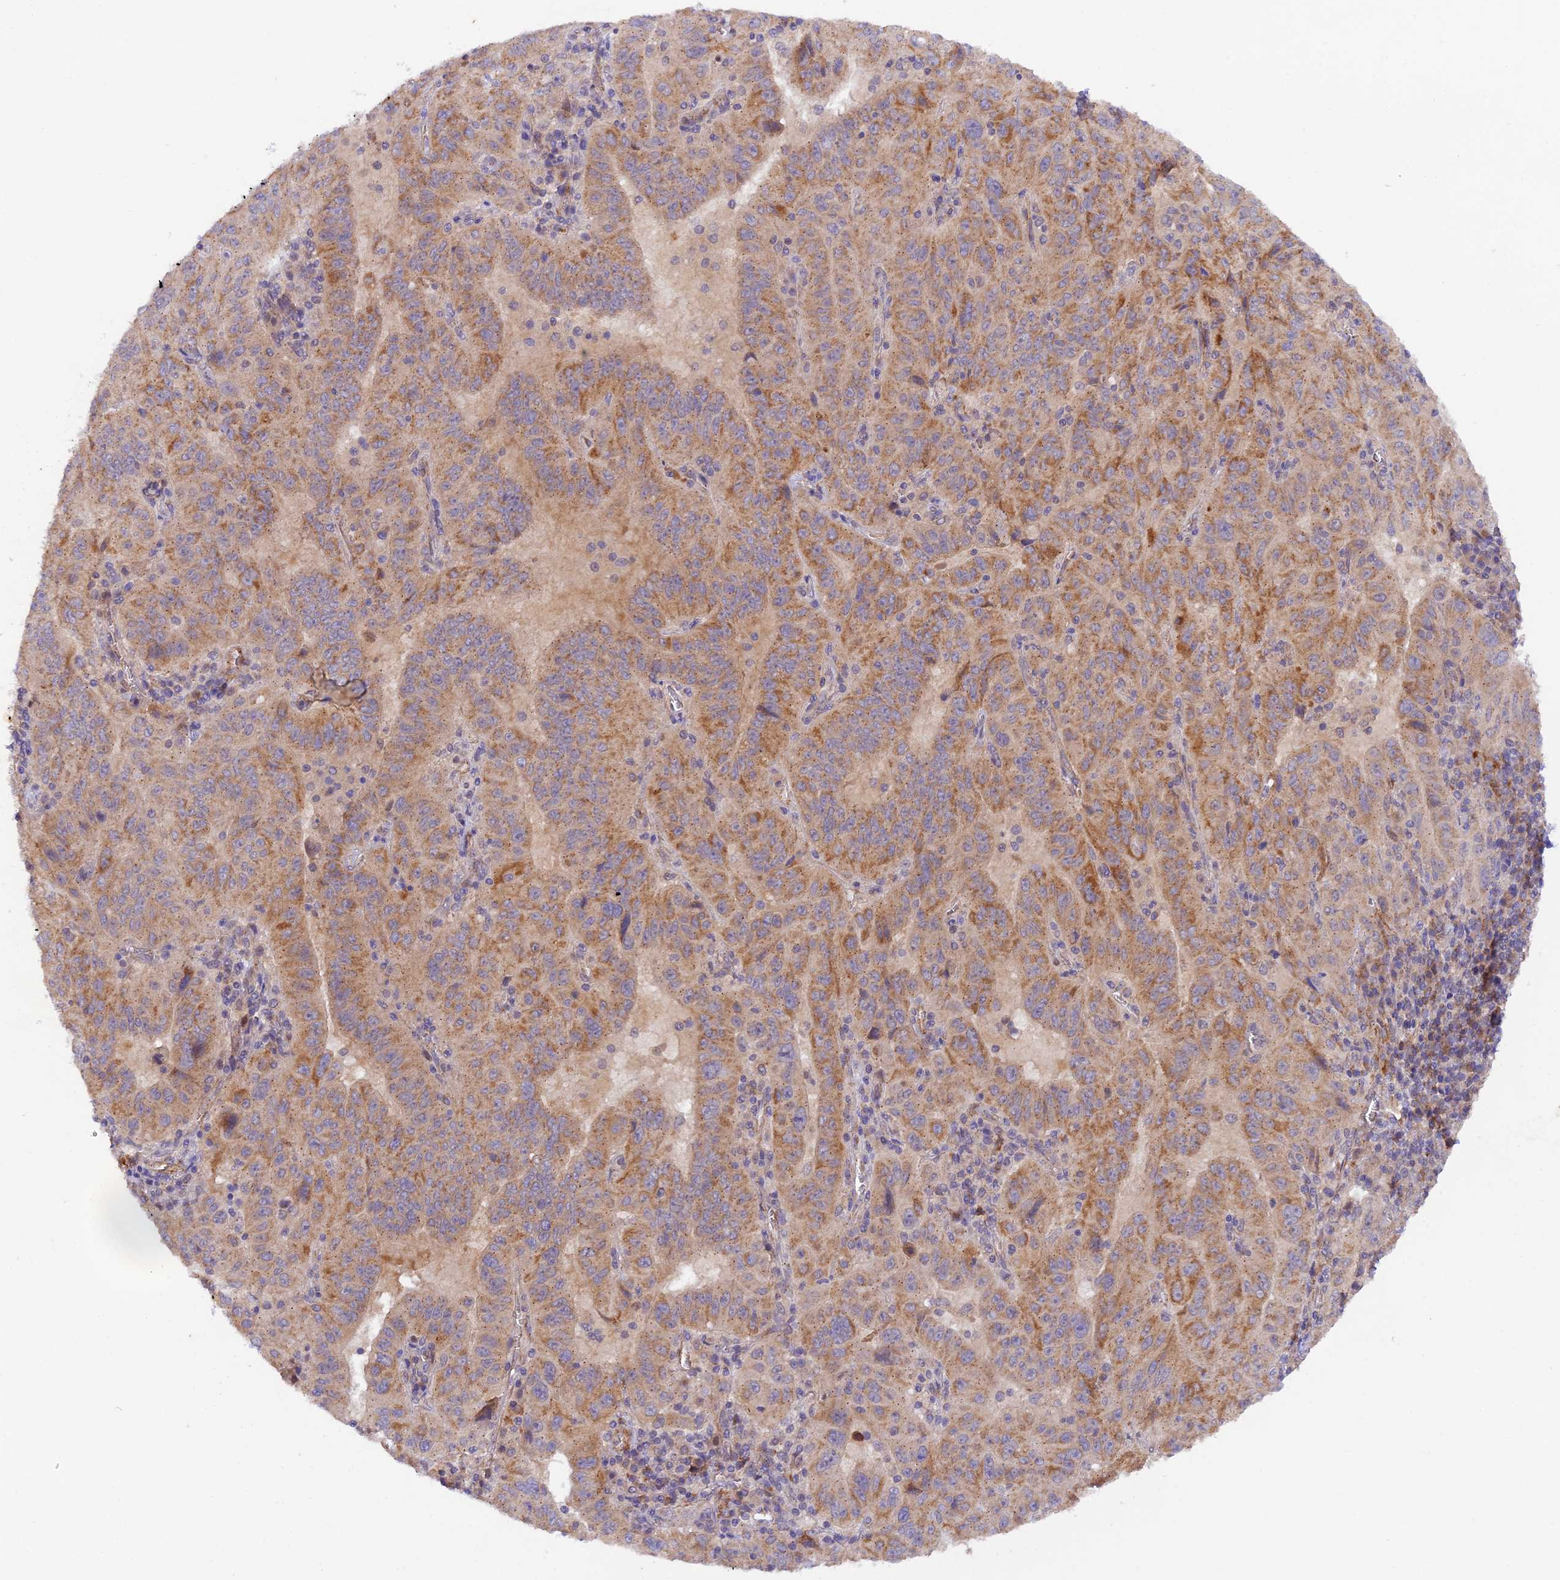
{"staining": {"intensity": "moderate", "quantity": ">75%", "location": "cytoplasmic/membranous"}, "tissue": "pancreatic cancer", "cell_type": "Tumor cells", "image_type": "cancer", "snomed": [{"axis": "morphology", "description": "Adenocarcinoma, NOS"}, {"axis": "topography", "description": "Pancreas"}], "caption": "IHC staining of pancreatic adenocarcinoma, which shows medium levels of moderate cytoplasmic/membranous staining in approximately >75% of tumor cells indicating moderate cytoplasmic/membranous protein positivity. The staining was performed using DAB (3,3'-diaminobenzidine) (brown) for protein detection and nuclei were counterstained in hematoxylin (blue).", "gene": "WDFY4", "patient": {"sex": "male", "age": 63}}